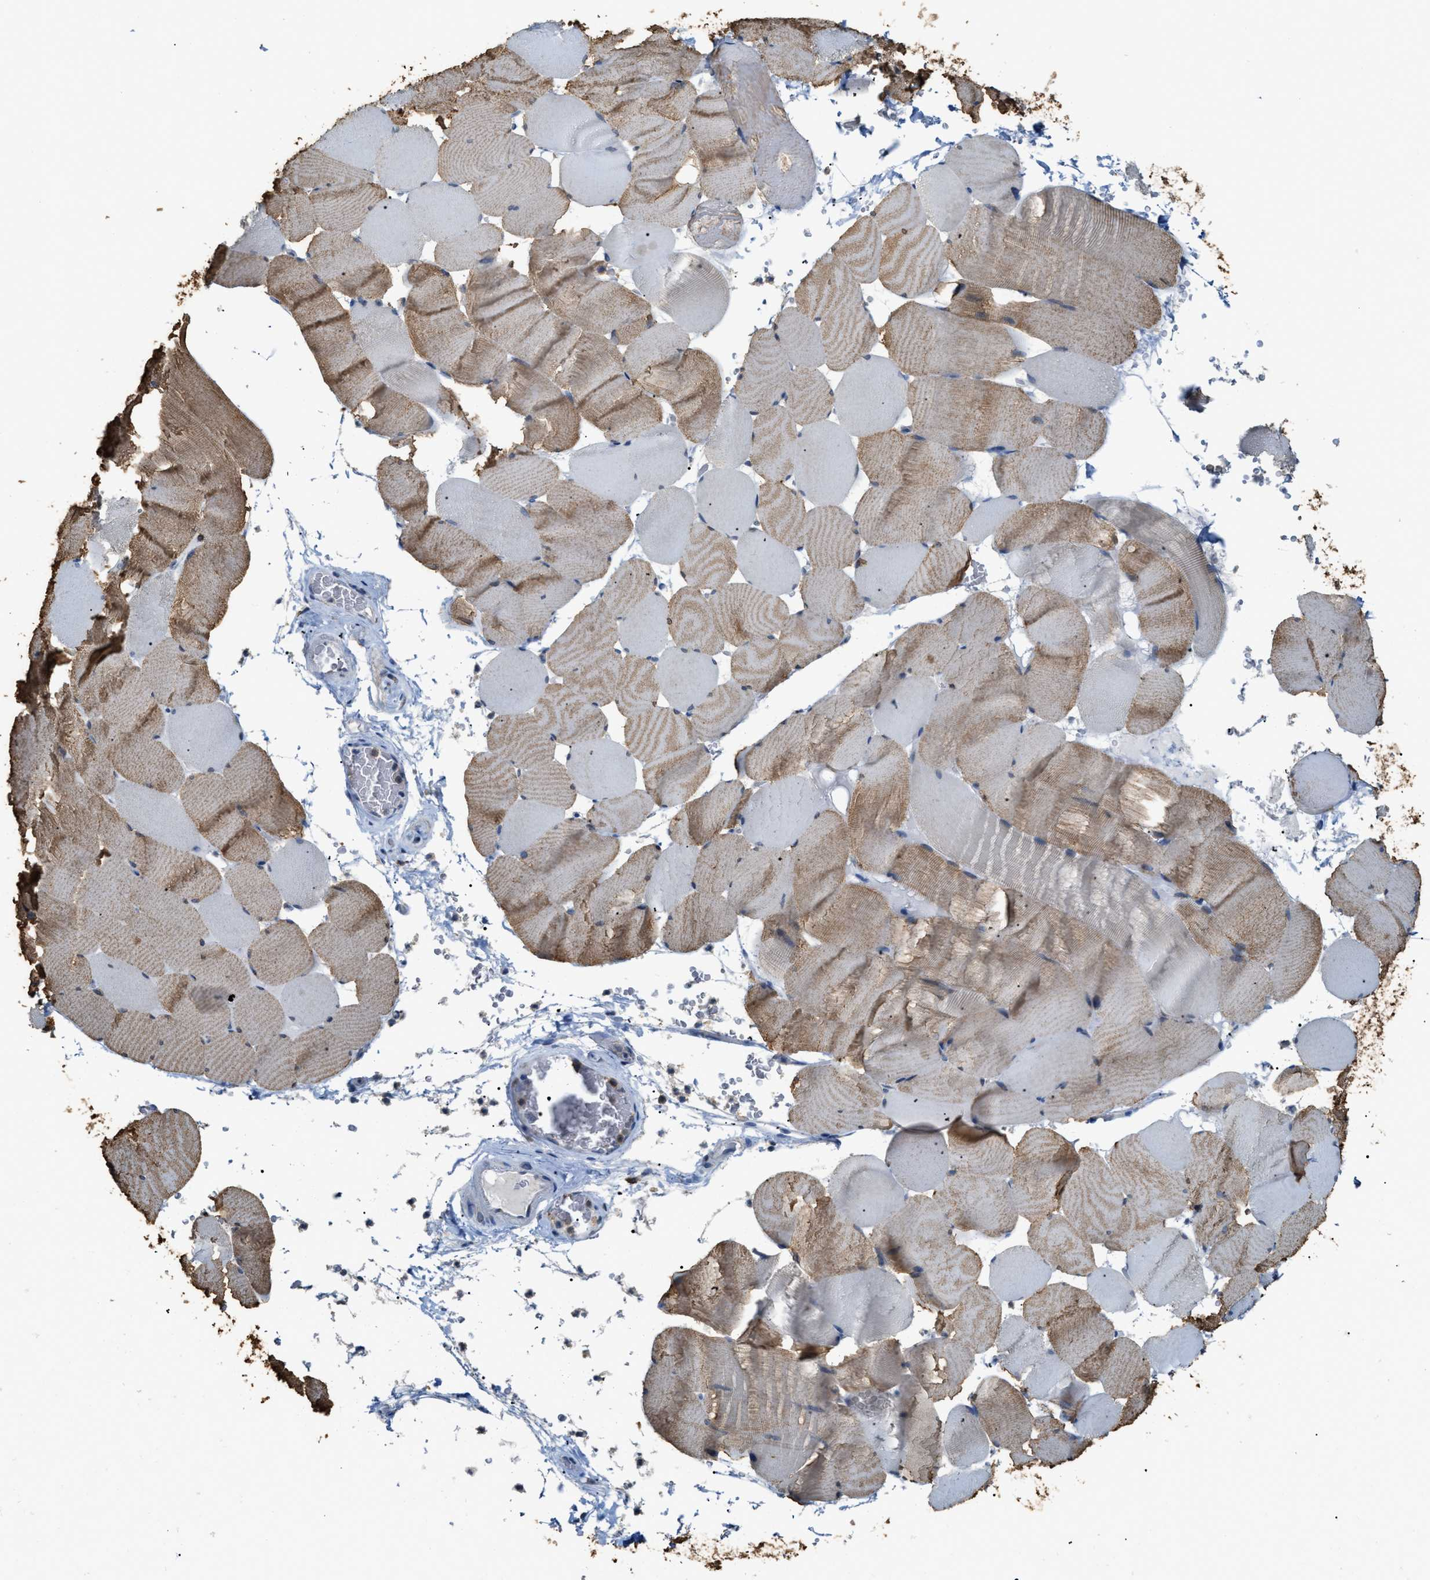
{"staining": {"intensity": "moderate", "quantity": "25%-75%", "location": "cytoplasmic/membranous"}, "tissue": "skeletal muscle", "cell_type": "Myocytes", "image_type": "normal", "snomed": [{"axis": "morphology", "description": "Normal tissue, NOS"}, {"axis": "topography", "description": "Skeletal muscle"}], "caption": "A micrograph of skeletal muscle stained for a protein displays moderate cytoplasmic/membranous brown staining in myocytes. (Brightfield microscopy of DAB IHC at high magnification).", "gene": "GCN1", "patient": {"sex": "male", "age": 62}}